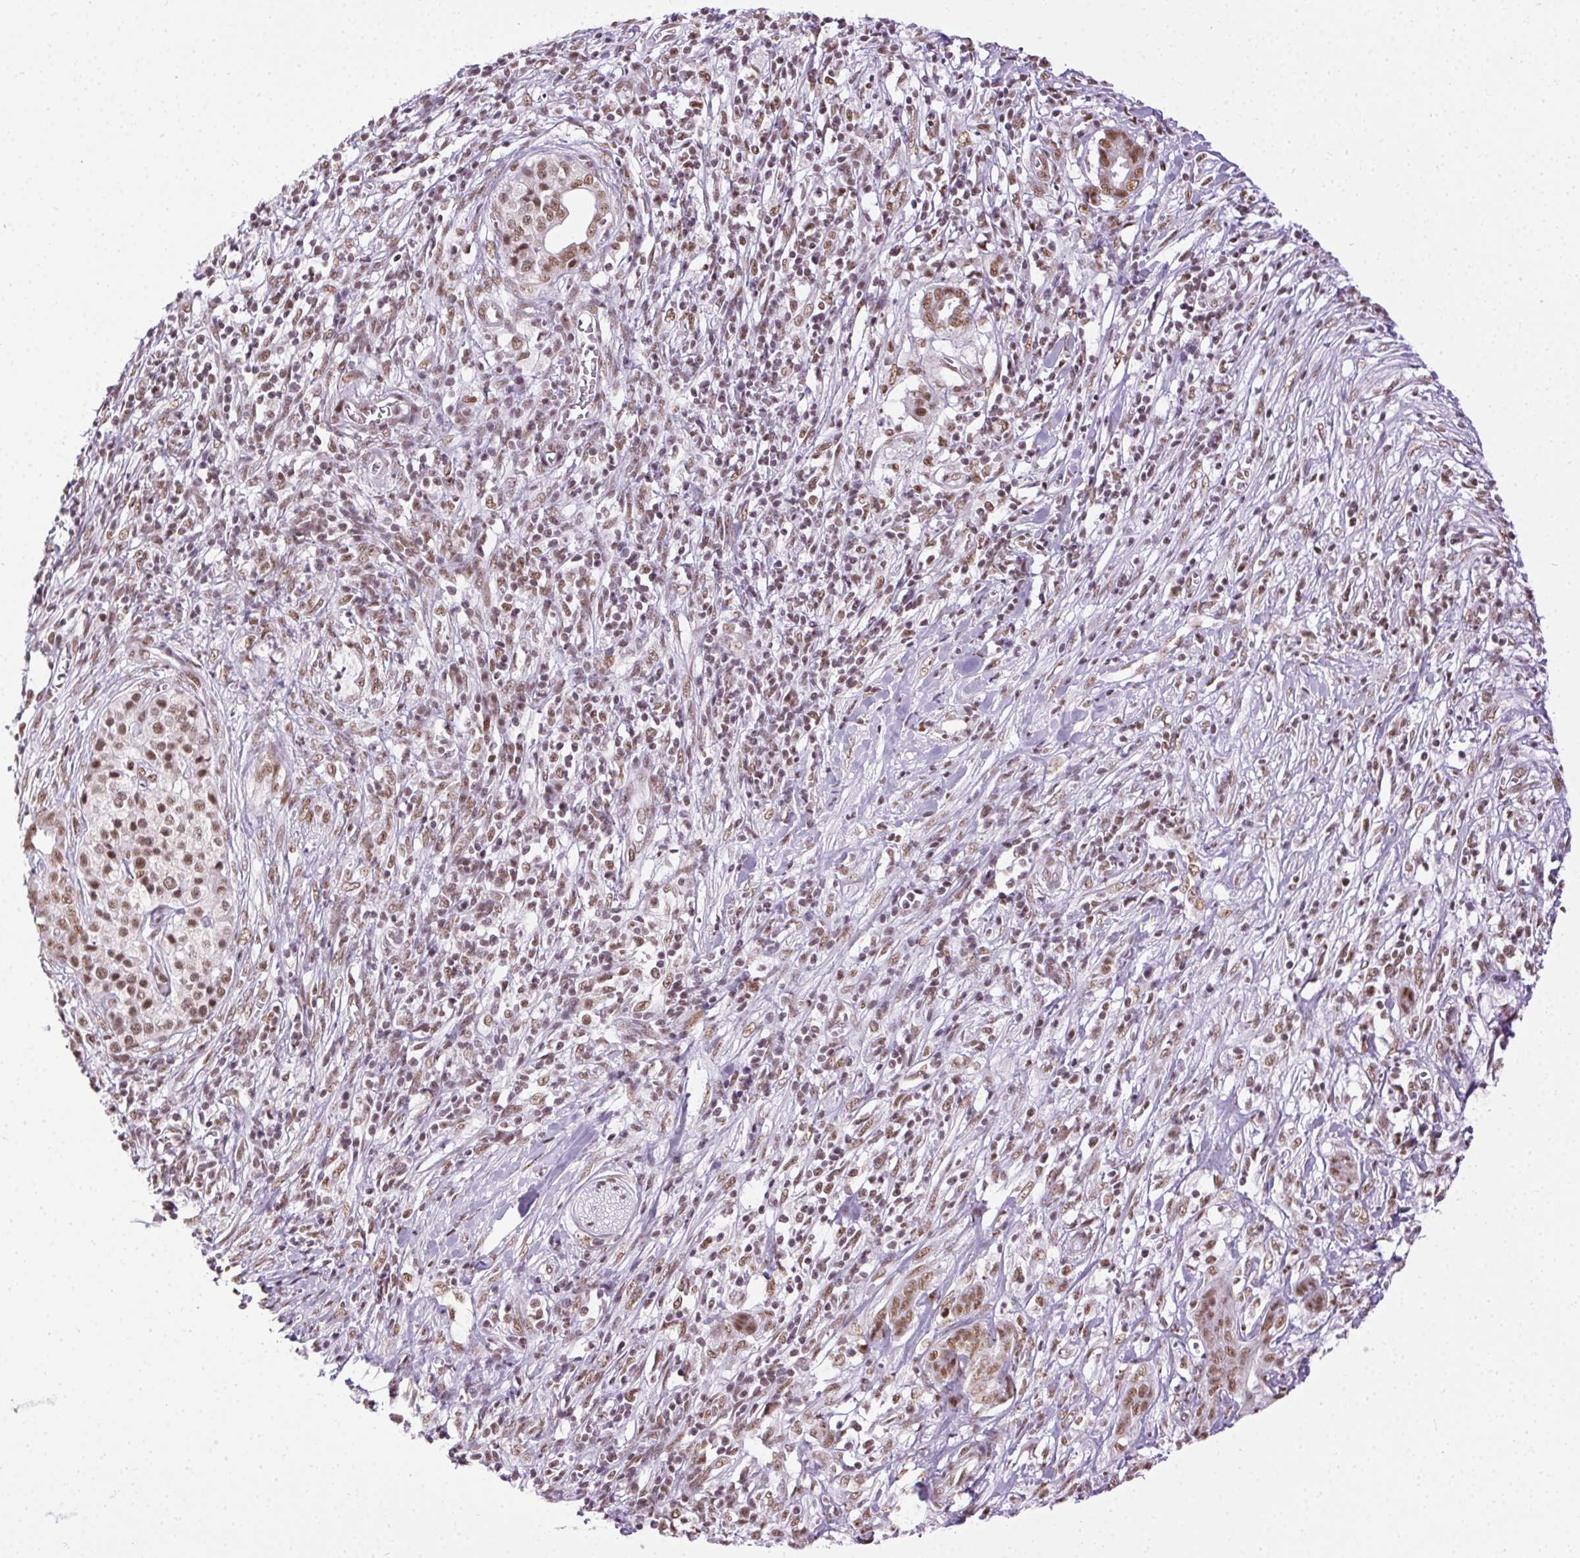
{"staining": {"intensity": "moderate", "quantity": ">75%", "location": "nuclear"}, "tissue": "pancreatic cancer", "cell_type": "Tumor cells", "image_type": "cancer", "snomed": [{"axis": "morphology", "description": "Adenocarcinoma, NOS"}, {"axis": "topography", "description": "Pancreas"}], "caption": "Protein analysis of adenocarcinoma (pancreatic) tissue reveals moderate nuclear staining in approximately >75% of tumor cells. (brown staining indicates protein expression, while blue staining denotes nuclei).", "gene": "TRA2B", "patient": {"sex": "male", "age": 61}}